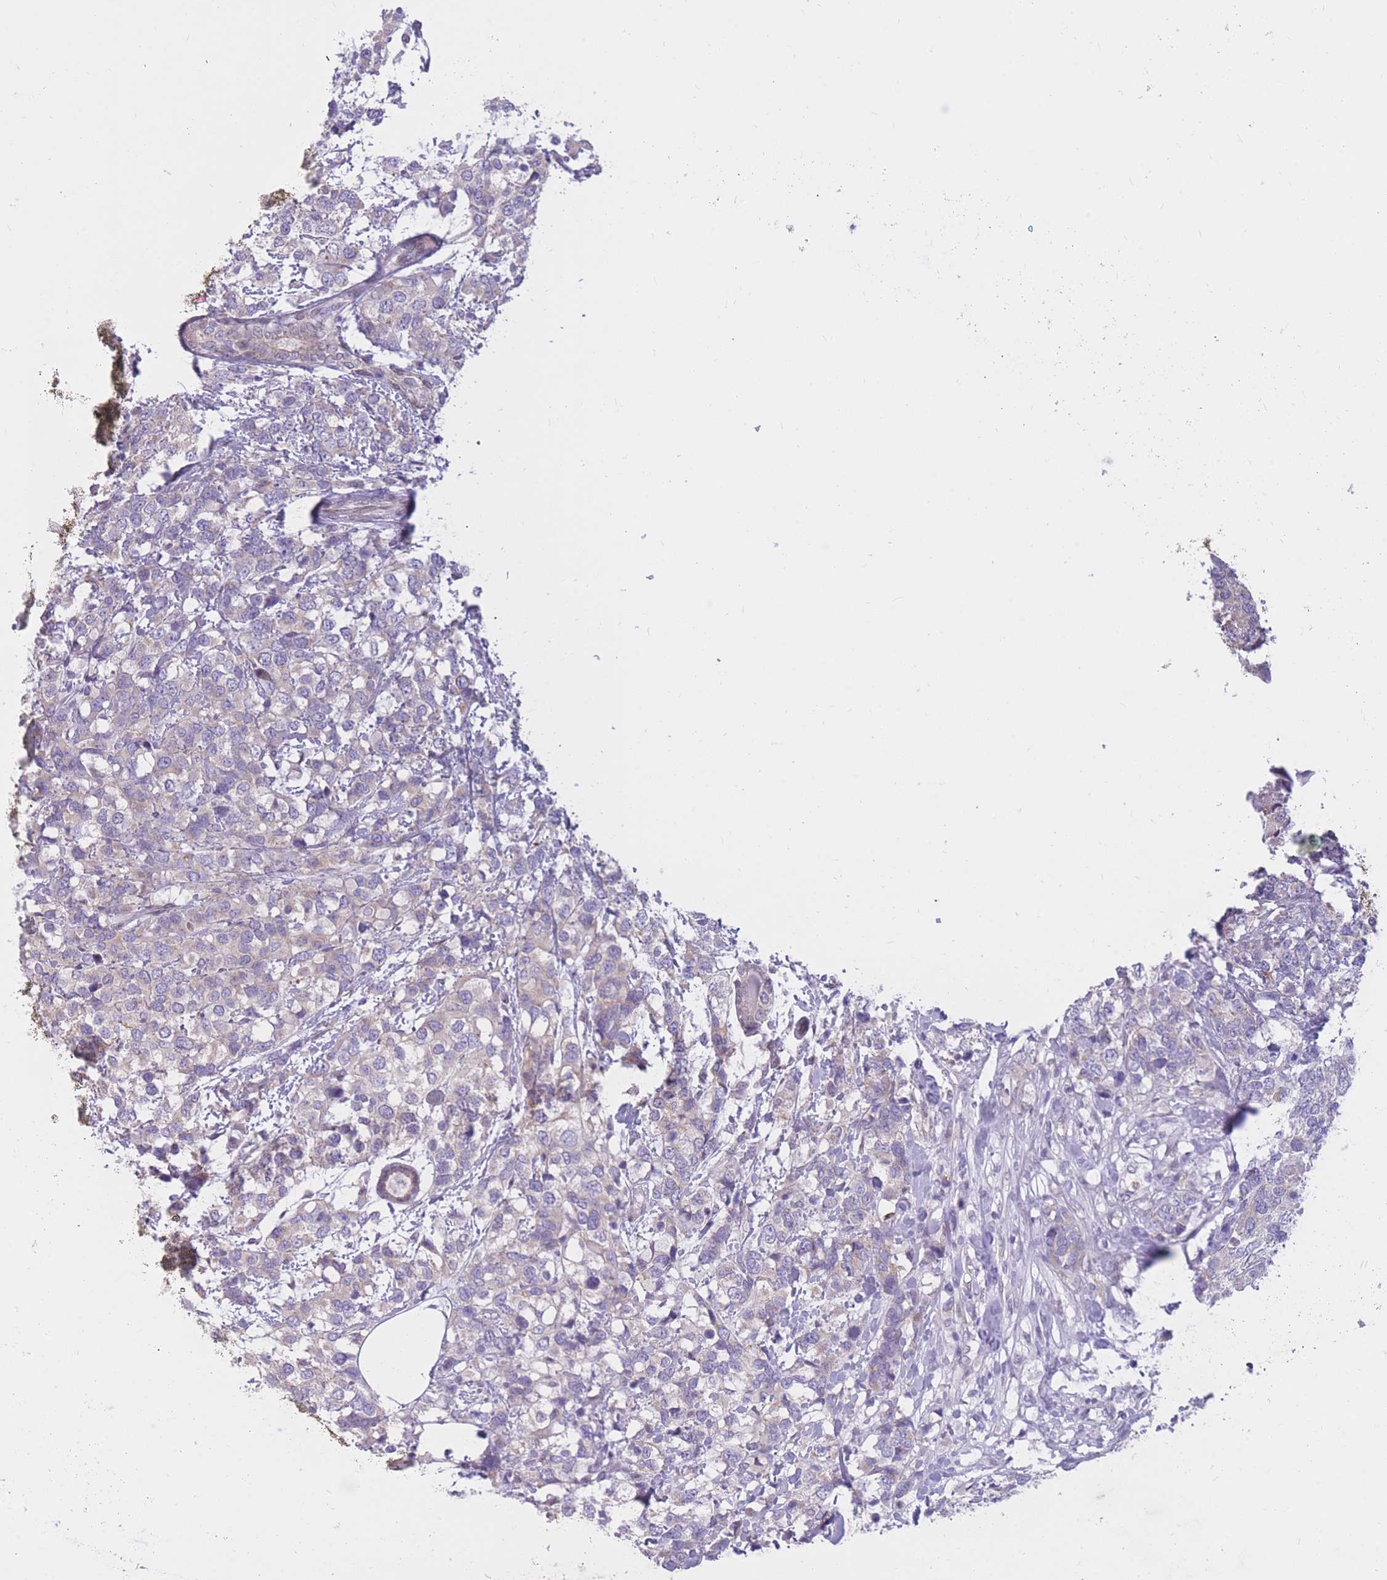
{"staining": {"intensity": "weak", "quantity": "25%-75%", "location": "cytoplasmic/membranous"}, "tissue": "breast cancer", "cell_type": "Tumor cells", "image_type": "cancer", "snomed": [{"axis": "morphology", "description": "Lobular carcinoma"}, {"axis": "topography", "description": "Breast"}], "caption": "Breast cancer (lobular carcinoma) stained with a brown dye shows weak cytoplasmic/membranous positive expression in about 25%-75% of tumor cells.", "gene": "HOOK2", "patient": {"sex": "female", "age": 59}}